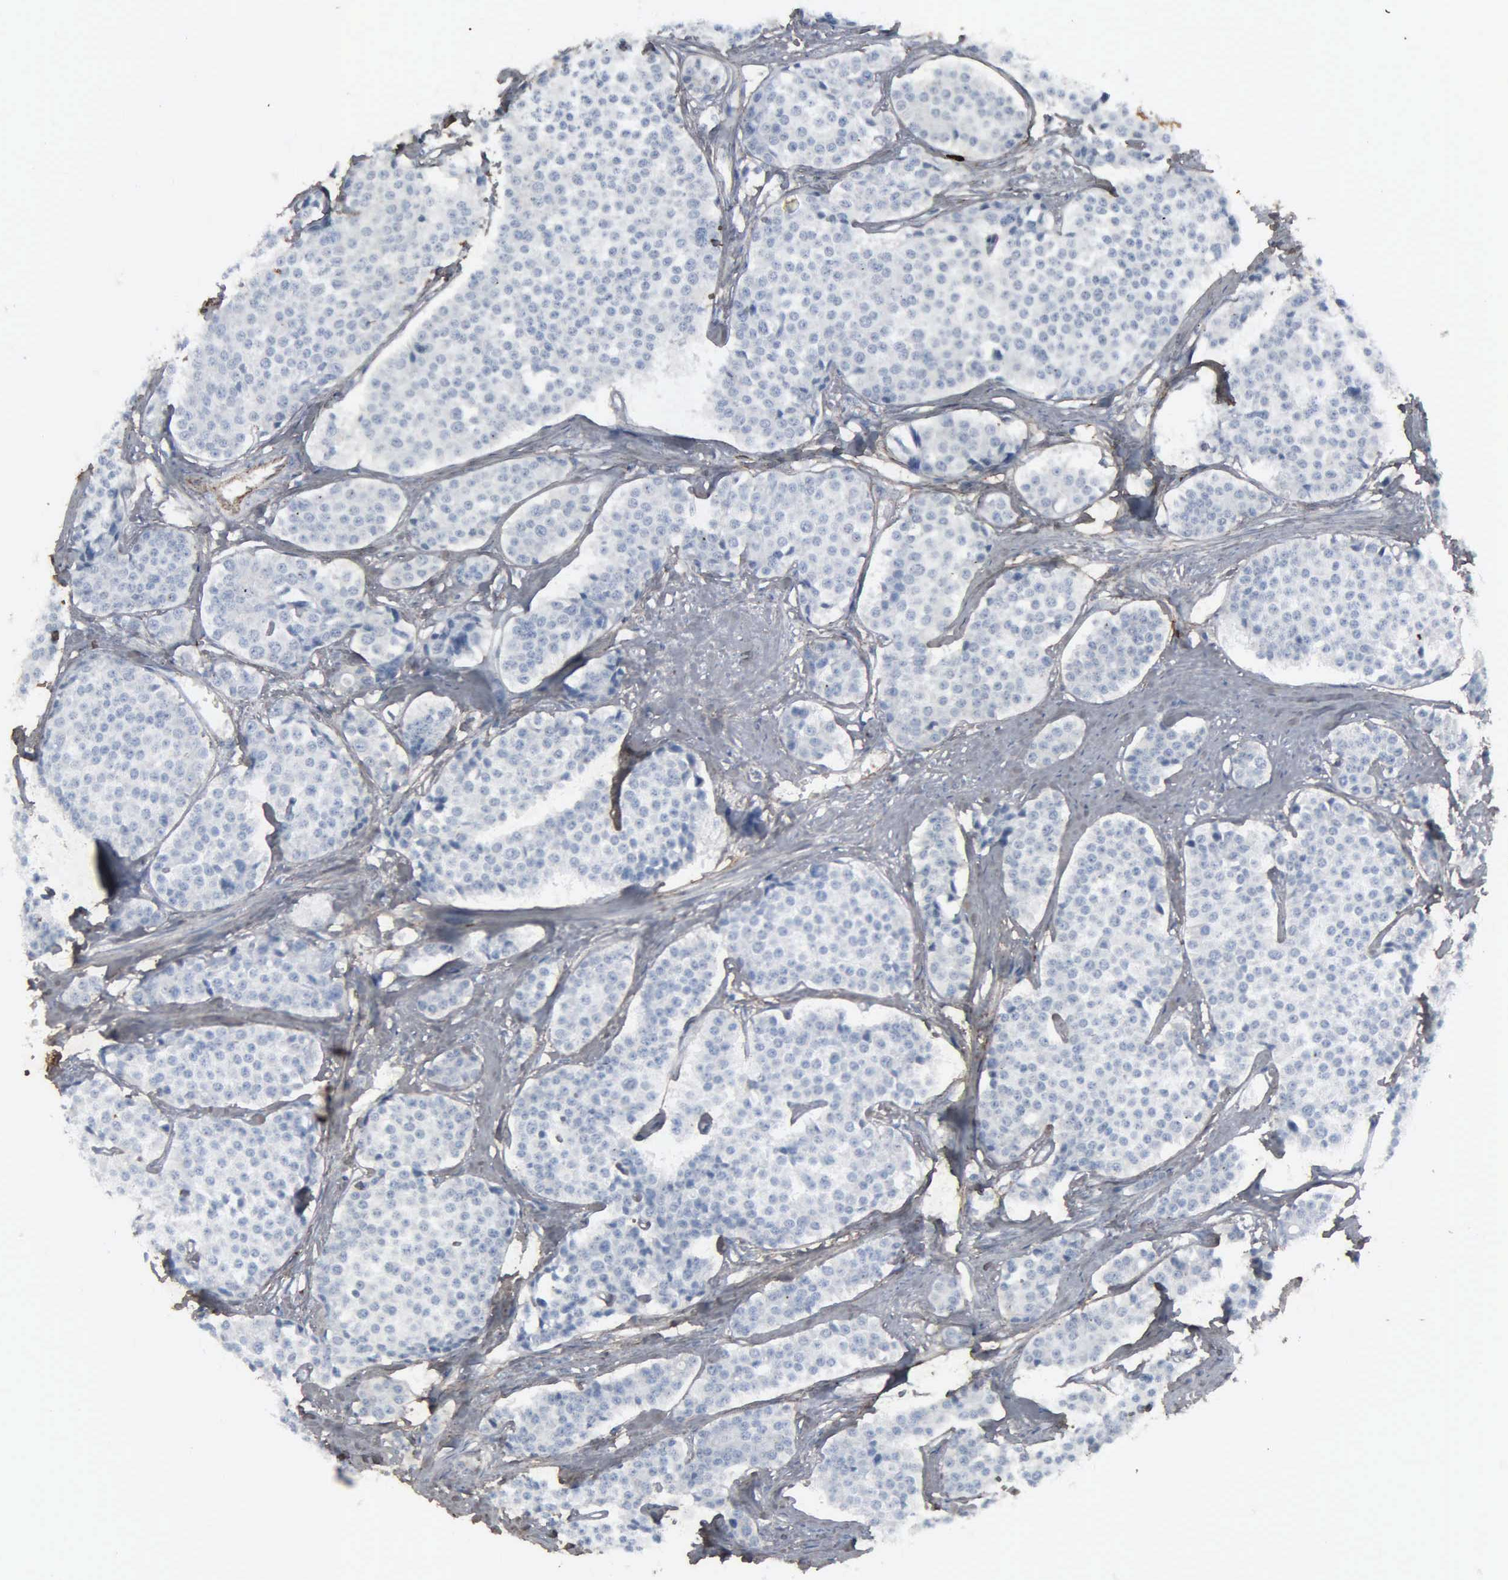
{"staining": {"intensity": "negative", "quantity": "none", "location": "none"}, "tissue": "carcinoid", "cell_type": "Tumor cells", "image_type": "cancer", "snomed": [{"axis": "morphology", "description": "Carcinoid, malignant, NOS"}, {"axis": "topography", "description": "Small intestine"}], "caption": "High magnification brightfield microscopy of carcinoid (malignant) stained with DAB (brown) and counterstained with hematoxylin (blue): tumor cells show no significant expression.", "gene": "FN1", "patient": {"sex": "male", "age": 60}}